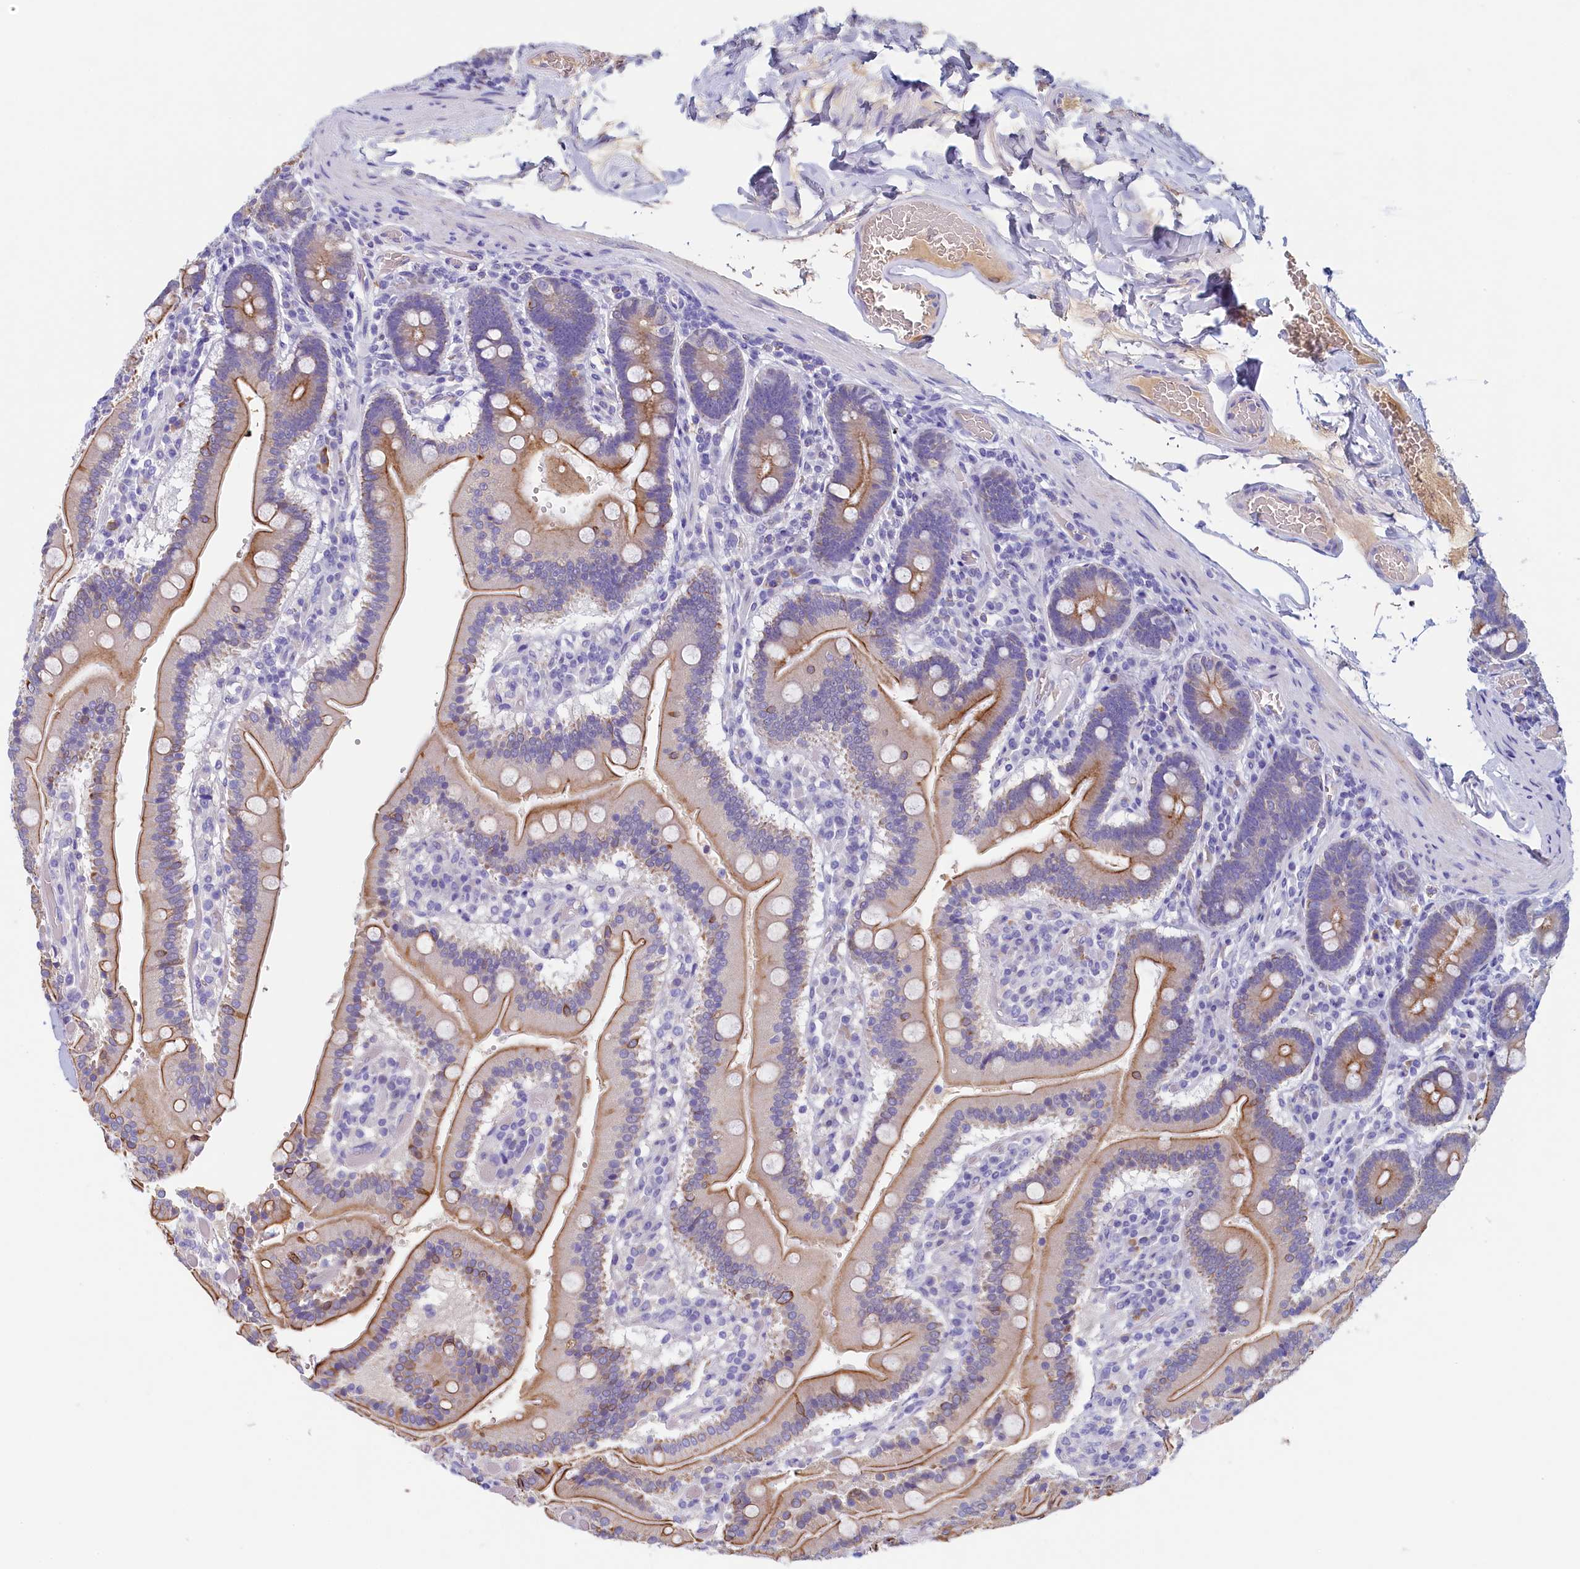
{"staining": {"intensity": "moderate", "quantity": ">75%", "location": "cytoplasmic/membranous"}, "tissue": "duodenum", "cell_type": "Glandular cells", "image_type": "normal", "snomed": [{"axis": "morphology", "description": "Normal tissue, NOS"}, {"axis": "topography", "description": "Duodenum"}], "caption": "Duodenum stained for a protein shows moderate cytoplasmic/membranous positivity in glandular cells.", "gene": "GUCA1C", "patient": {"sex": "female", "age": 62}}